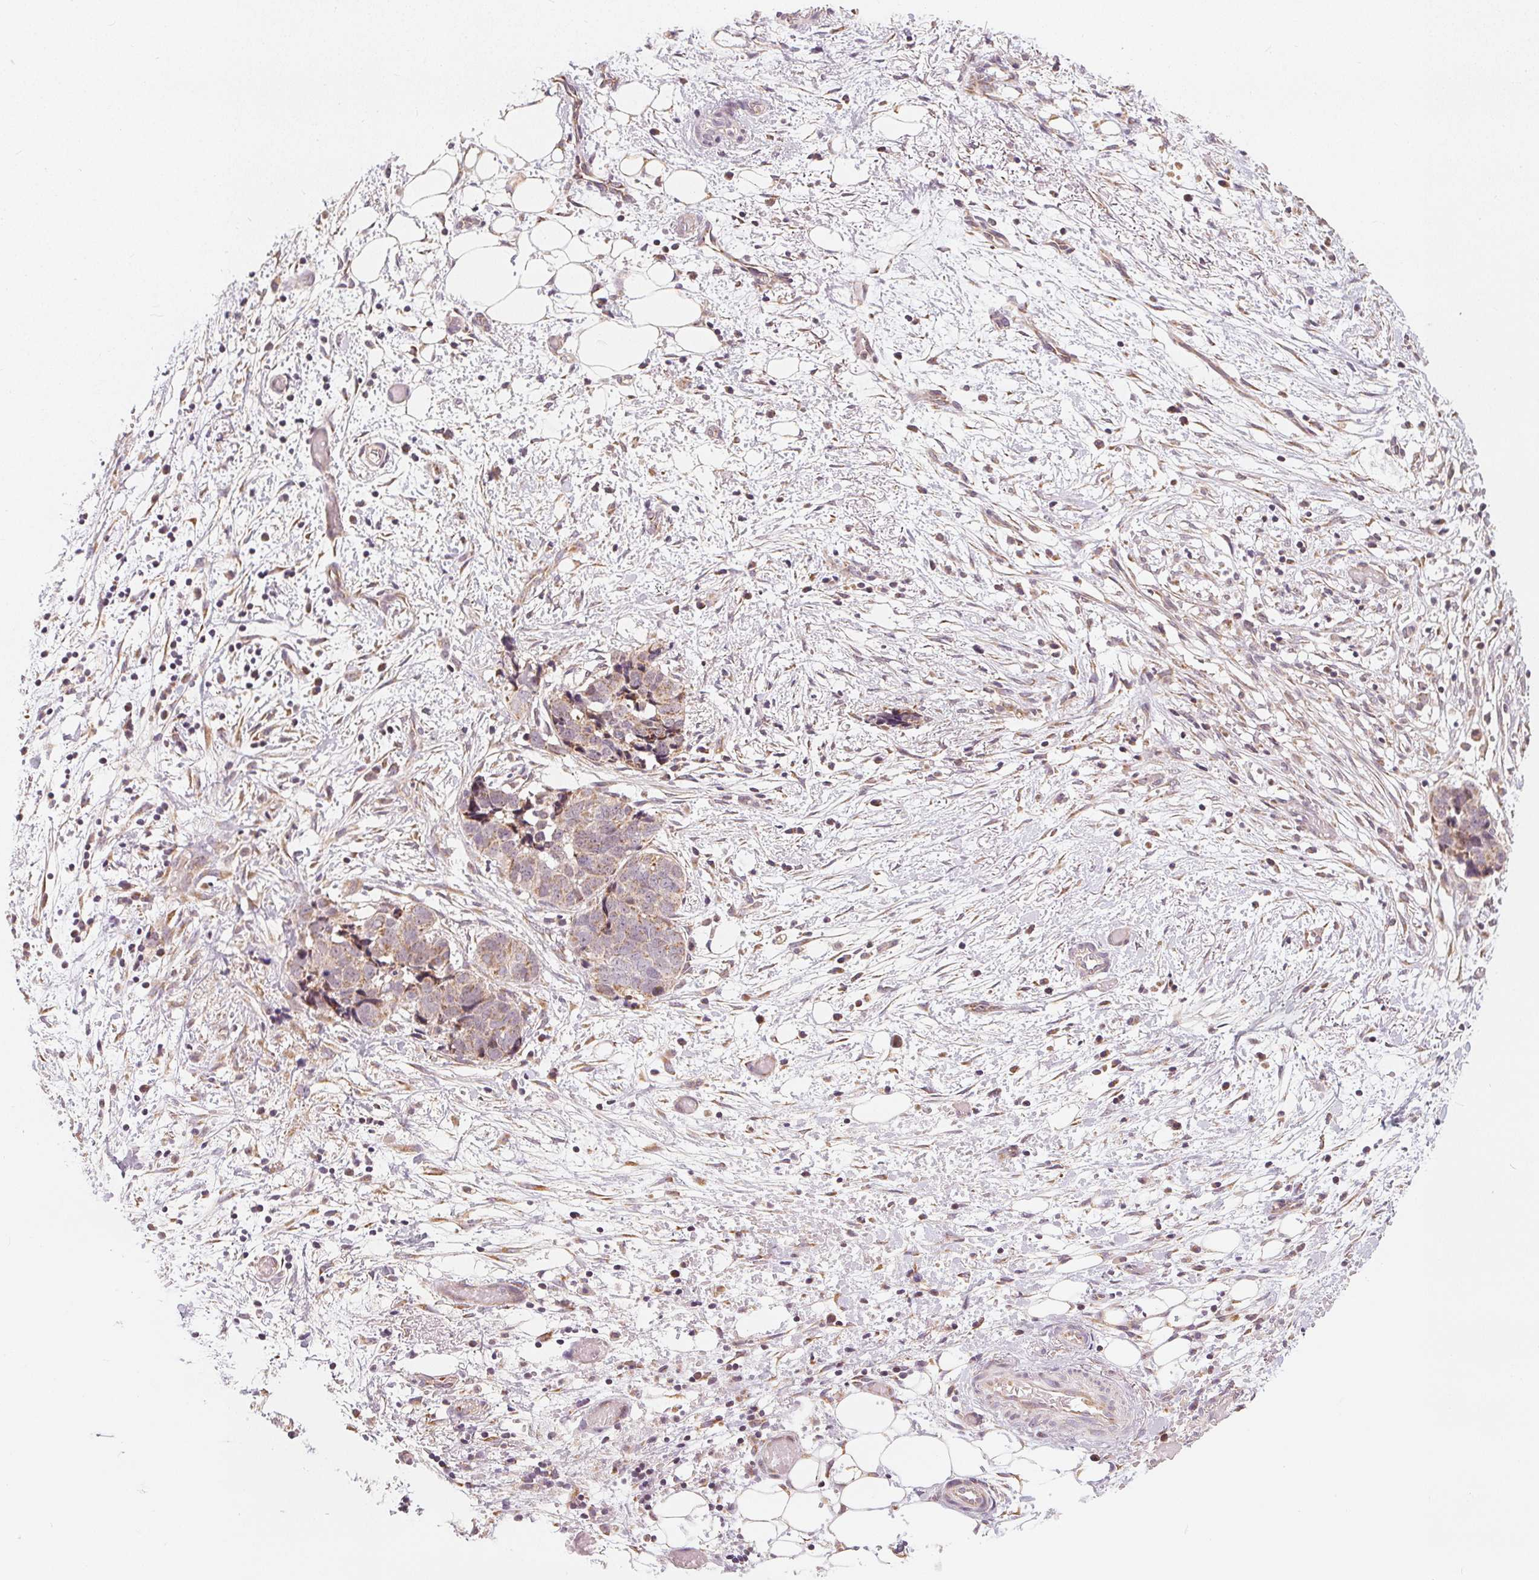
{"staining": {"intensity": "weak", "quantity": ">75%", "location": "cytoplasmic/membranous"}, "tissue": "ovarian cancer", "cell_type": "Tumor cells", "image_type": "cancer", "snomed": [{"axis": "morphology", "description": "Cystadenocarcinoma, serous, NOS"}, {"axis": "topography", "description": "Ovary"}], "caption": "This is an image of IHC staining of ovarian serous cystadenocarcinoma, which shows weak positivity in the cytoplasmic/membranous of tumor cells.", "gene": "MATCAP1", "patient": {"sex": "female", "age": 69}}